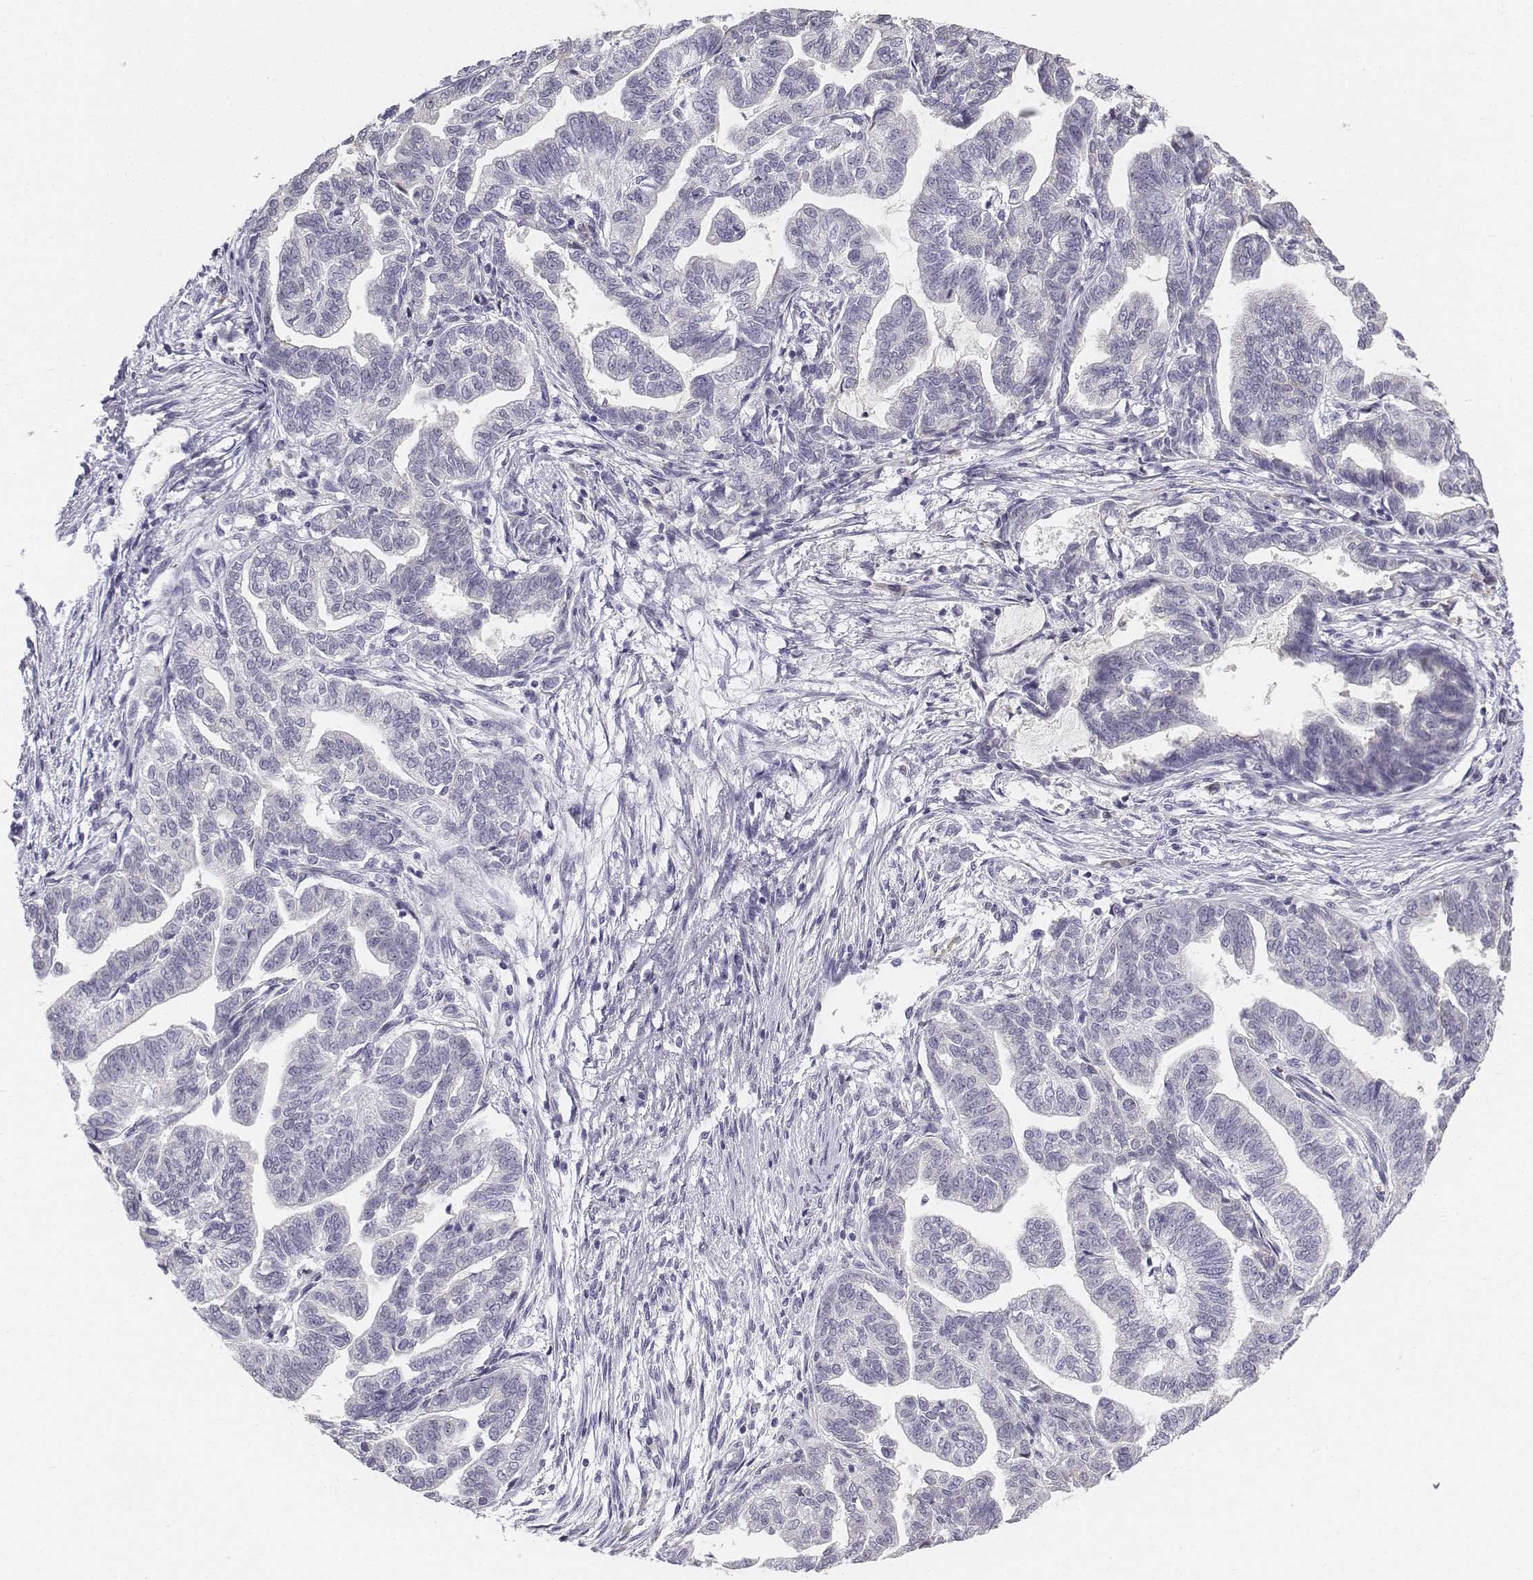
{"staining": {"intensity": "negative", "quantity": "none", "location": "none"}, "tissue": "stomach cancer", "cell_type": "Tumor cells", "image_type": "cancer", "snomed": [{"axis": "morphology", "description": "Adenocarcinoma, NOS"}, {"axis": "topography", "description": "Stomach"}], "caption": "There is no significant expression in tumor cells of stomach adenocarcinoma.", "gene": "PENK", "patient": {"sex": "male", "age": 83}}